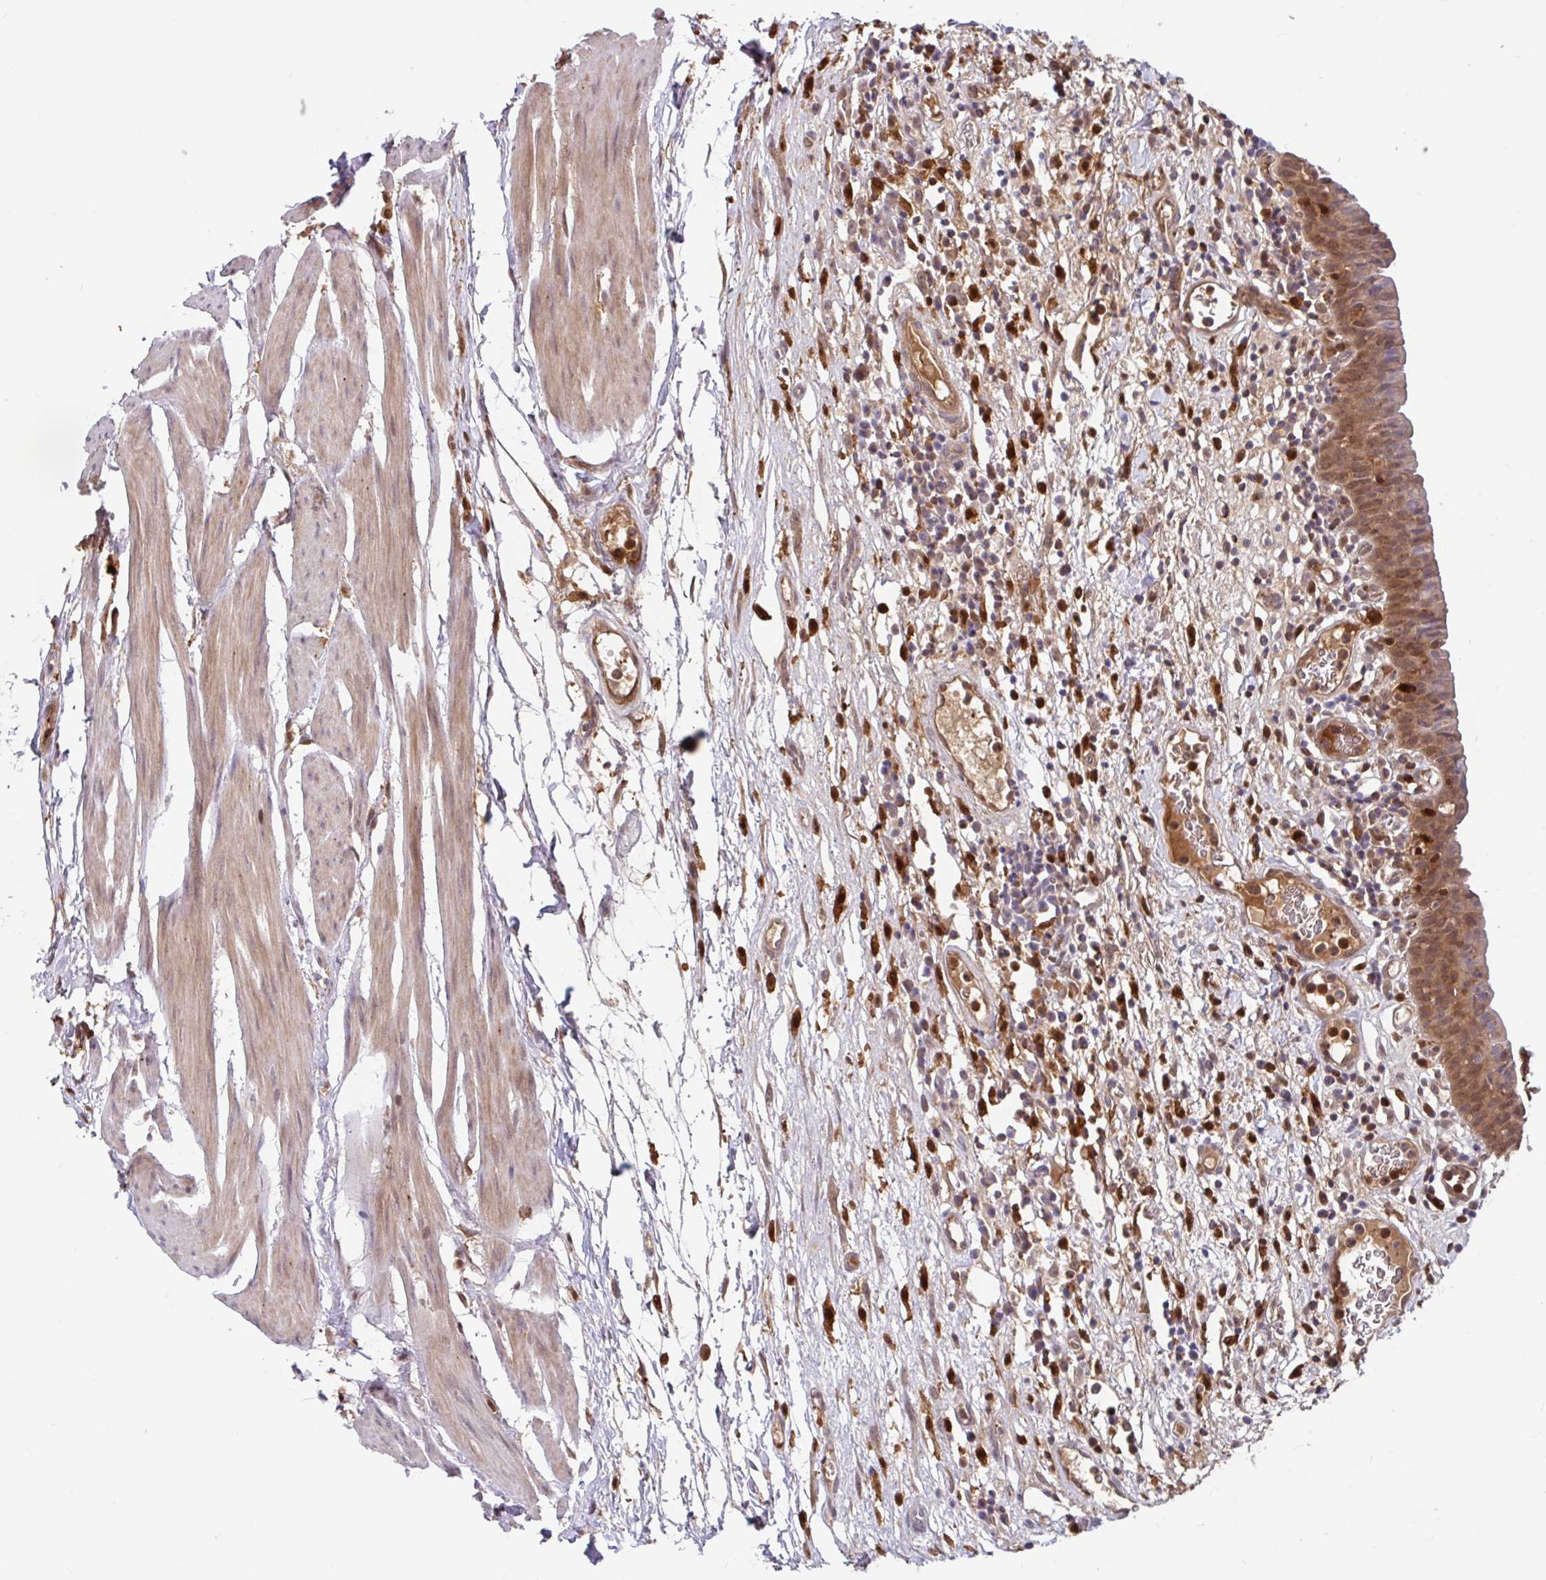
{"staining": {"intensity": "moderate", "quantity": ">75%", "location": "cytoplasmic/membranous,nuclear"}, "tissue": "urinary bladder", "cell_type": "Urothelial cells", "image_type": "normal", "snomed": [{"axis": "morphology", "description": "Normal tissue, NOS"}, {"axis": "morphology", "description": "Inflammation, NOS"}, {"axis": "topography", "description": "Urinary bladder"}], "caption": "High-magnification brightfield microscopy of unremarkable urinary bladder stained with DAB (brown) and counterstained with hematoxylin (blue). urothelial cells exhibit moderate cytoplasmic/membranous,nuclear staining is present in about>75% of cells. Nuclei are stained in blue.", "gene": "BLVRA", "patient": {"sex": "male", "age": 57}}